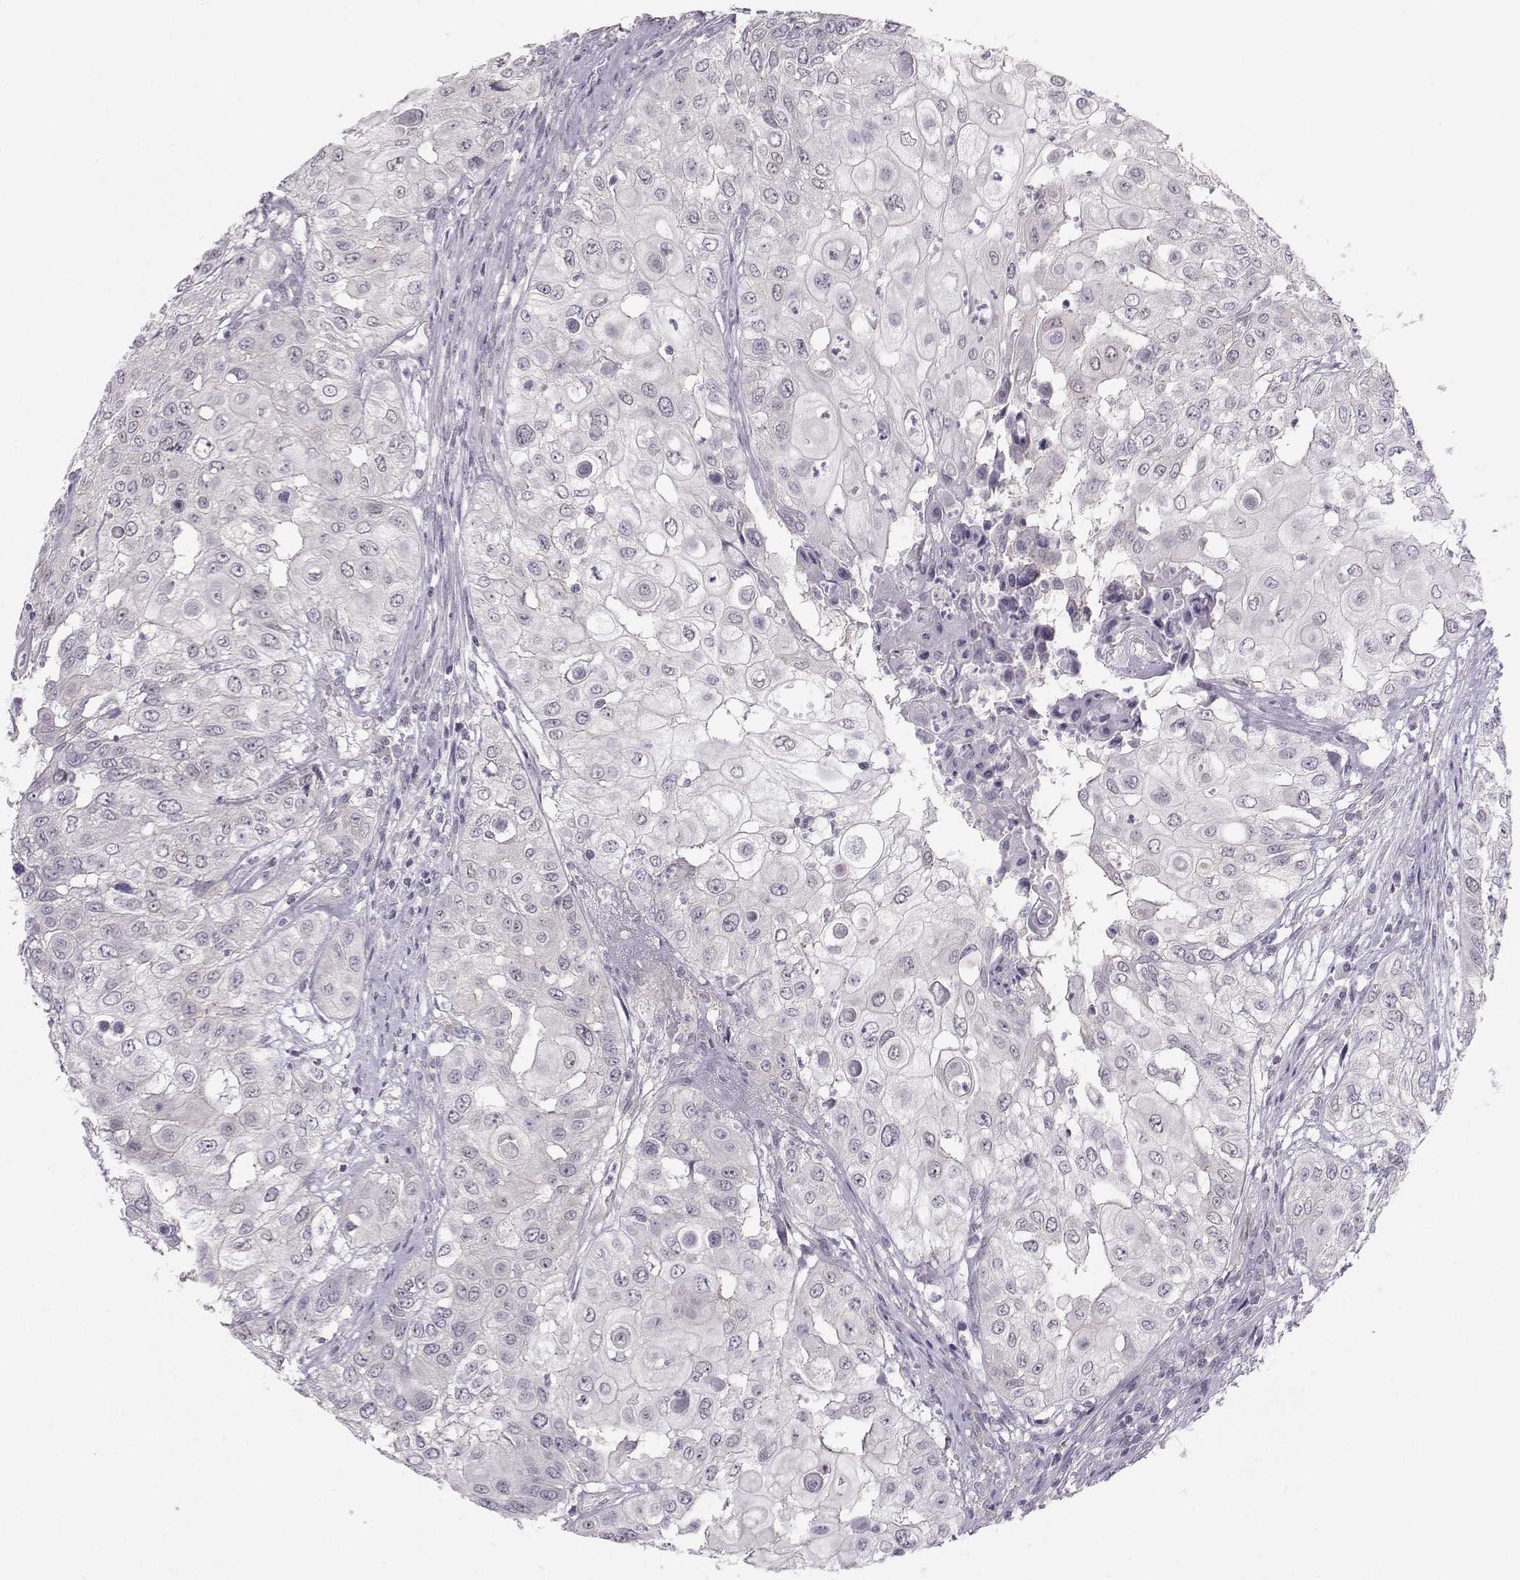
{"staining": {"intensity": "negative", "quantity": "none", "location": "none"}, "tissue": "urothelial cancer", "cell_type": "Tumor cells", "image_type": "cancer", "snomed": [{"axis": "morphology", "description": "Urothelial carcinoma, High grade"}, {"axis": "topography", "description": "Urinary bladder"}], "caption": "Image shows no significant protein positivity in tumor cells of urothelial cancer.", "gene": "MAST1", "patient": {"sex": "female", "age": 79}}